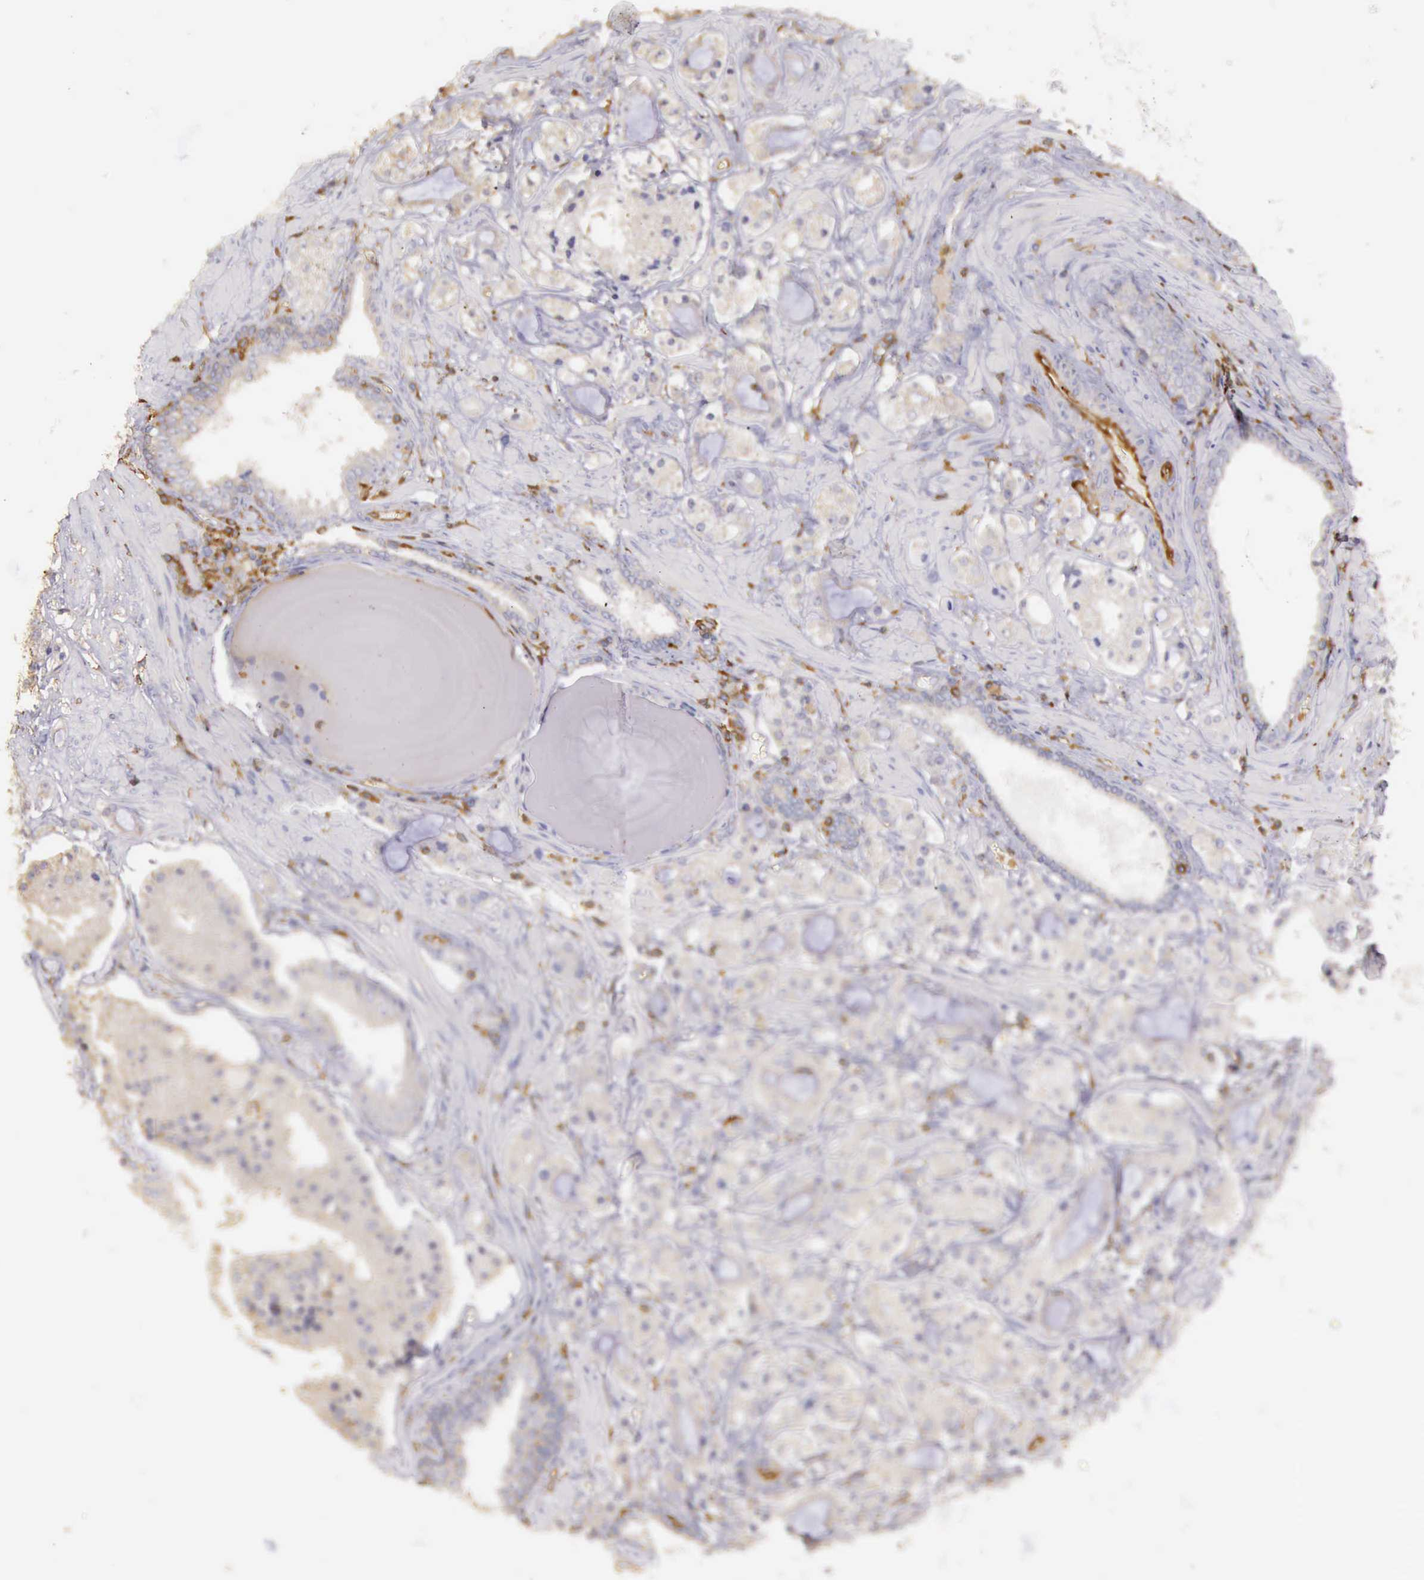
{"staining": {"intensity": "weak", "quantity": "<25%", "location": "cytoplasmic/membranous"}, "tissue": "prostate cancer", "cell_type": "Tumor cells", "image_type": "cancer", "snomed": [{"axis": "morphology", "description": "Adenocarcinoma, High grade"}, {"axis": "topography", "description": "Prostate"}], "caption": "Immunohistochemical staining of human prostate cancer reveals no significant staining in tumor cells.", "gene": "ARHGAP4", "patient": {"sex": "male", "age": 68}}